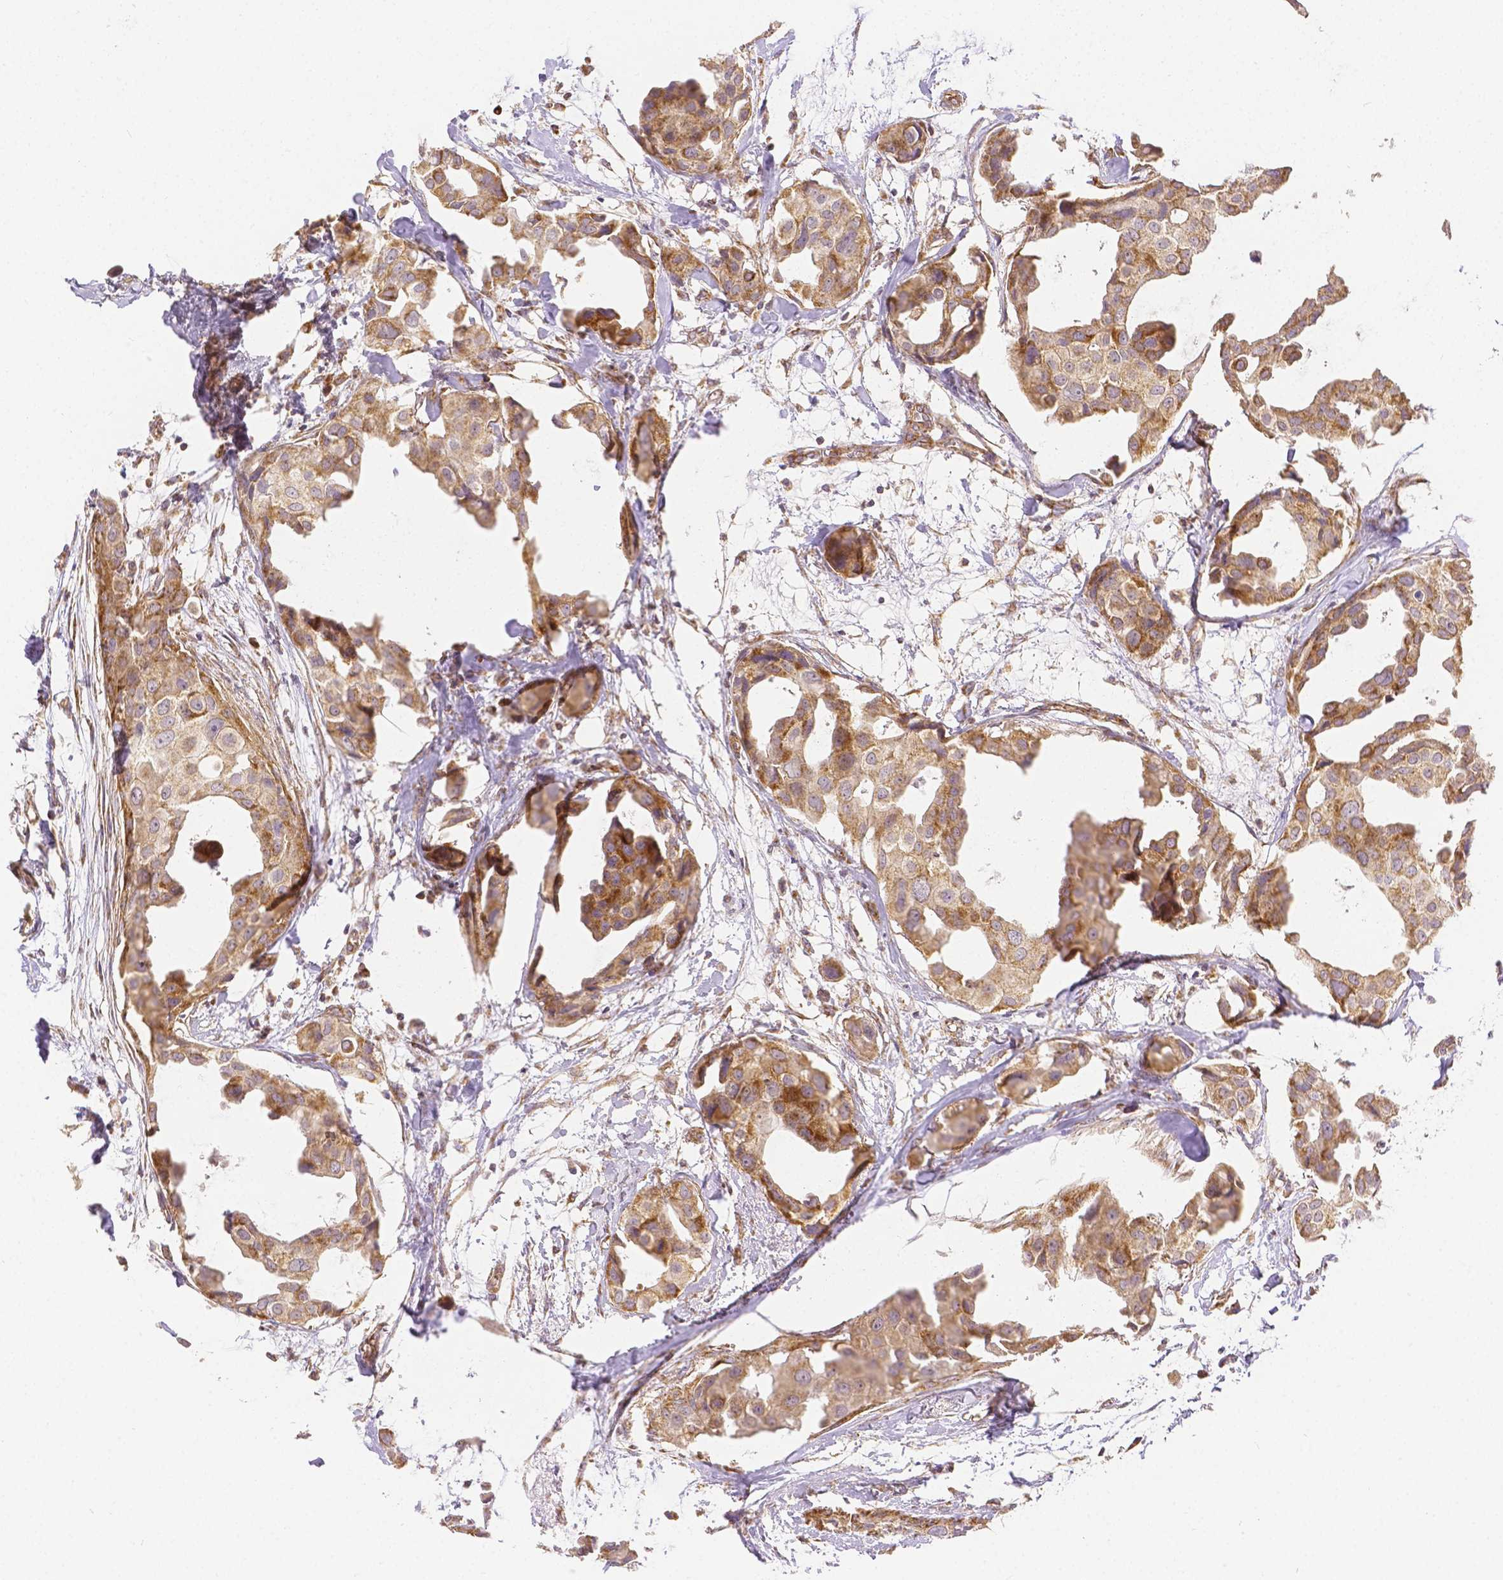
{"staining": {"intensity": "moderate", "quantity": ">75%", "location": "cytoplasmic/membranous"}, "tissue": "breast cancer", "cell_type": "Tumor cells", "image_type": "cancer", "snomed": [{"axis": "morphology", "description": "Duct carcinoma"}, {"axis": "topography", "description": "Breast"}], "caption": "This is a micrograph of immunohistochemistry staining of breast cancer, which shows moderate staining in the cytoplasmic/membranous of tumor cells.", "gene": "RHOT1", "patient": {"sex": "female", "age": 38}}